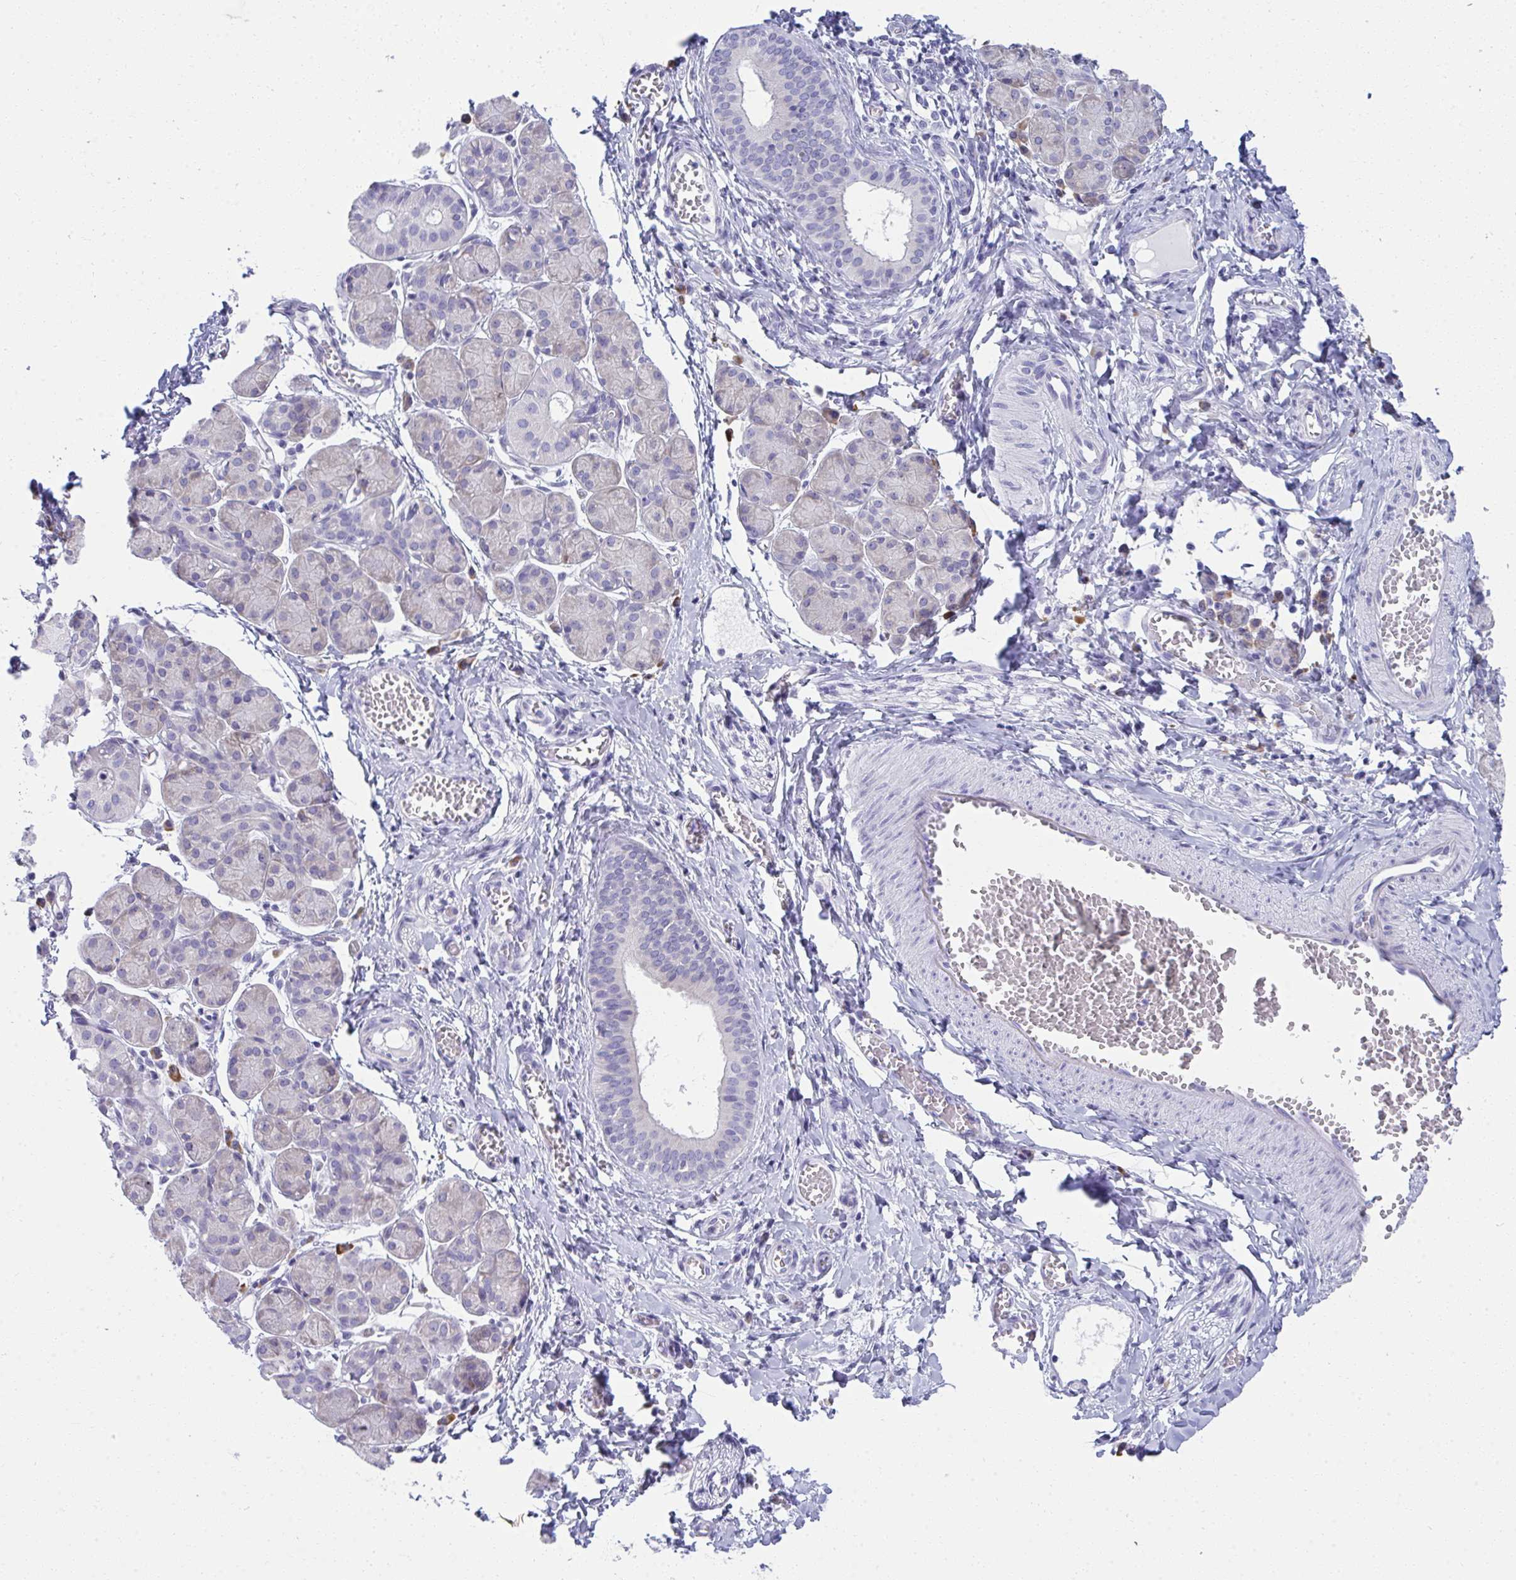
{"staining": {"intensity": "negative", "quantity": "none", "location": "none"}, "tissue": "salivary gland", "cell_type": "Glandular cells", "image_type": "normal", "snomed": [{"axis": "morphology", "description": "Normal tissue, NOS"}, {"axis": "morphology", "description": "Inflammation, NOS"}, {"axis": "topography", "description": "Lymph node"}, {"axis": "topography", "description": "Salivary gland"}], "caption": "An immunohistochemistry (IHC) photomicrograph of benign salivary gland is shown. There is no staining in glandular cells of salivary gland.", "gene": "FASLG", "patient": {"sex": "male", "age": 3}}